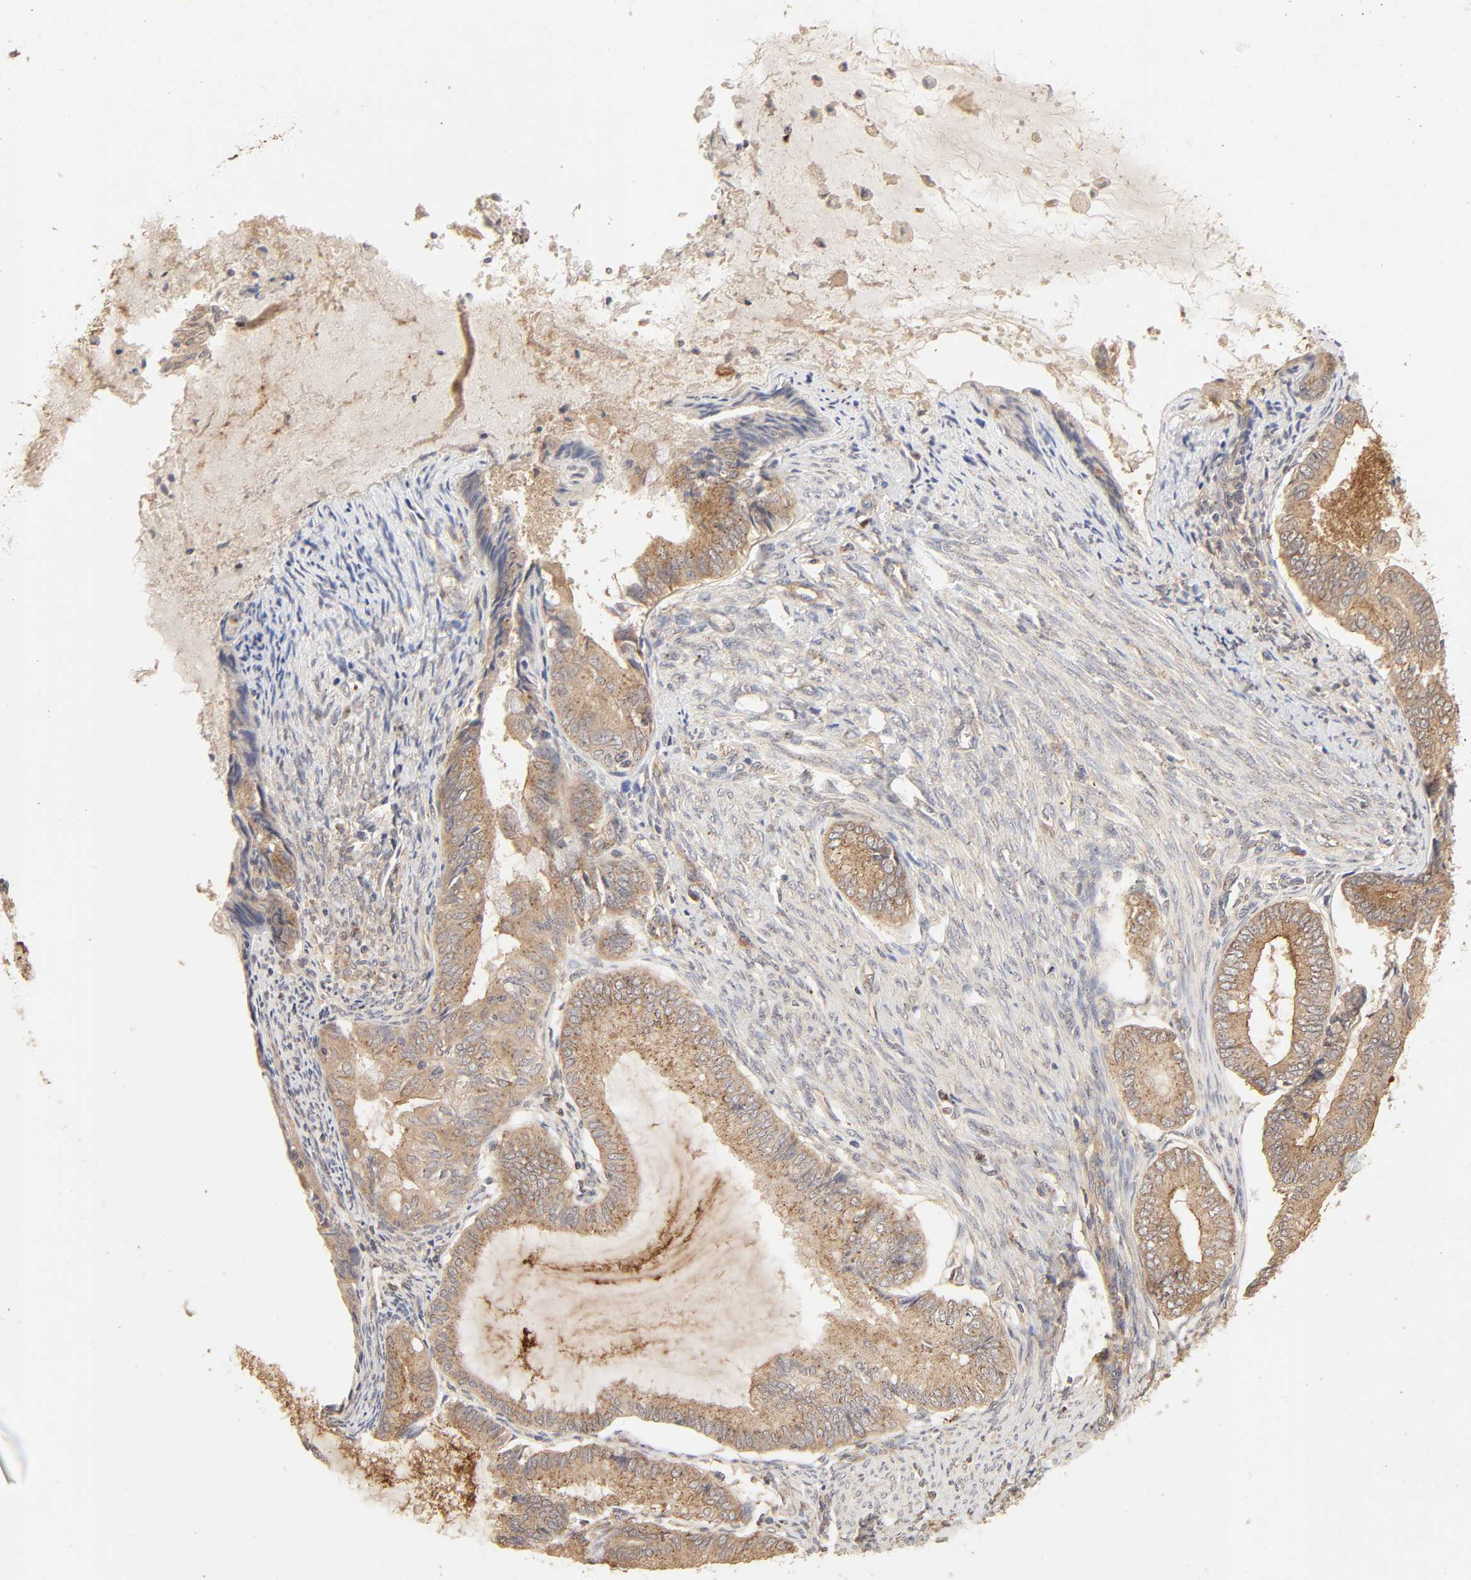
{"staining": {"intensity": "moderate", "quantity": ">75%", "location": "cytoplasmic/membranous"}, "tissue": "endometrial cancer", "cell_type": "Tumor cells", "image_type": "cancer", "snomed": [{"axis": "morphology", "description": "Adenocarcinoma, NOS"}, {"axis": "topography", "description": "Endometrium"}], "caption": "Adenocarcinoma (endometrial) was stained to show a protein in brown. There is medium levels of moderate cytoplasmic/membranous staining in about >75% of tumor cells.", "gene": "EPS8", "patient": {"sex": "female", "age": 86}}